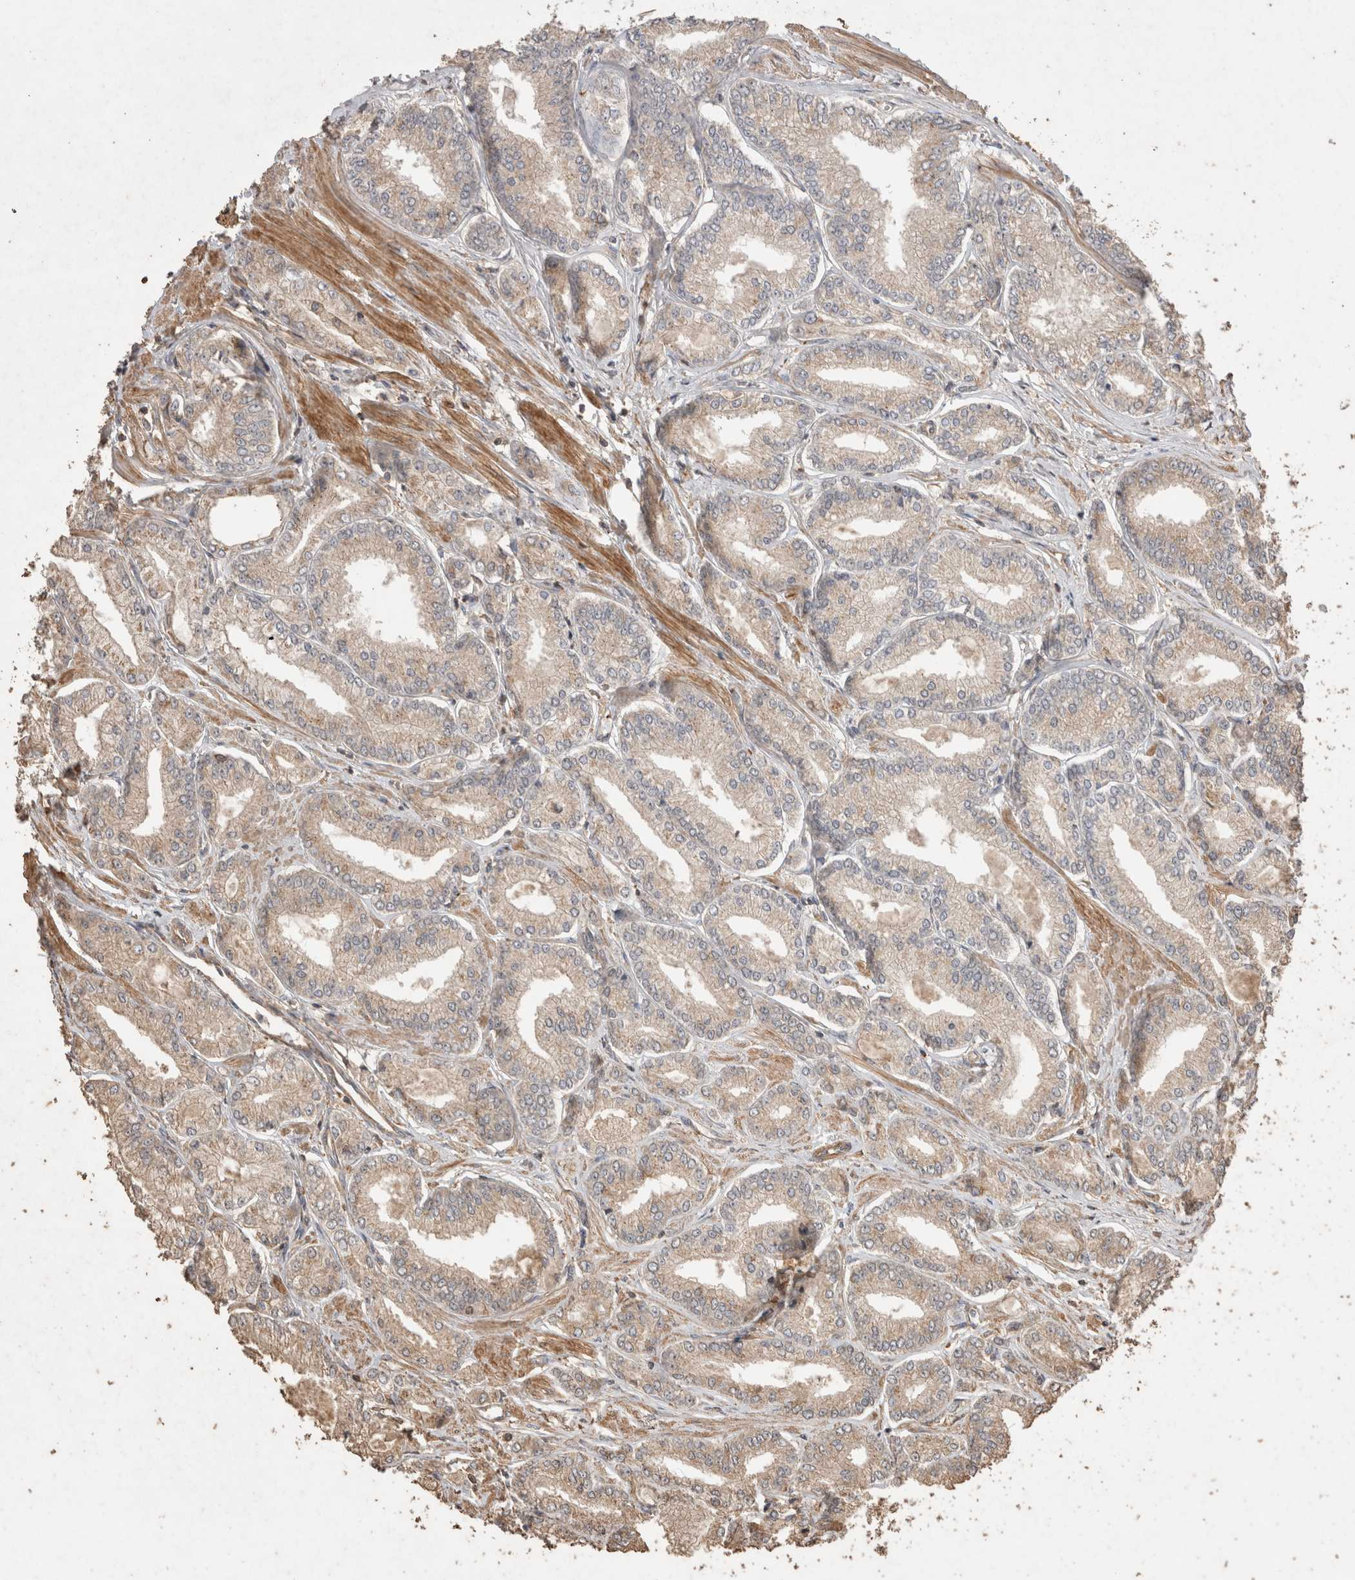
{"staining": {"intensity": "moderate", "quantity": "25%-75%", "location": "cytoplasmic/membranous"}, "tissue": "prostate cancer", "cell_type": "Tumor cells", "image_type": "cancer", "snomed": [{"axis": "morphology", "description": "Adenocarcinoma, Low grade"}, {"axis": "topography", "description": "Prostate"}], "caption": "Adenocarcinoma (low-grade) (prostate) was stained to show a protein in brown. There is medium levels of moderate cytoplasmic/membranous expression in approximately 25%-75% of tumor cells.", "gene": "SNX31", "patient": {"sex": "male", "age": 52}}